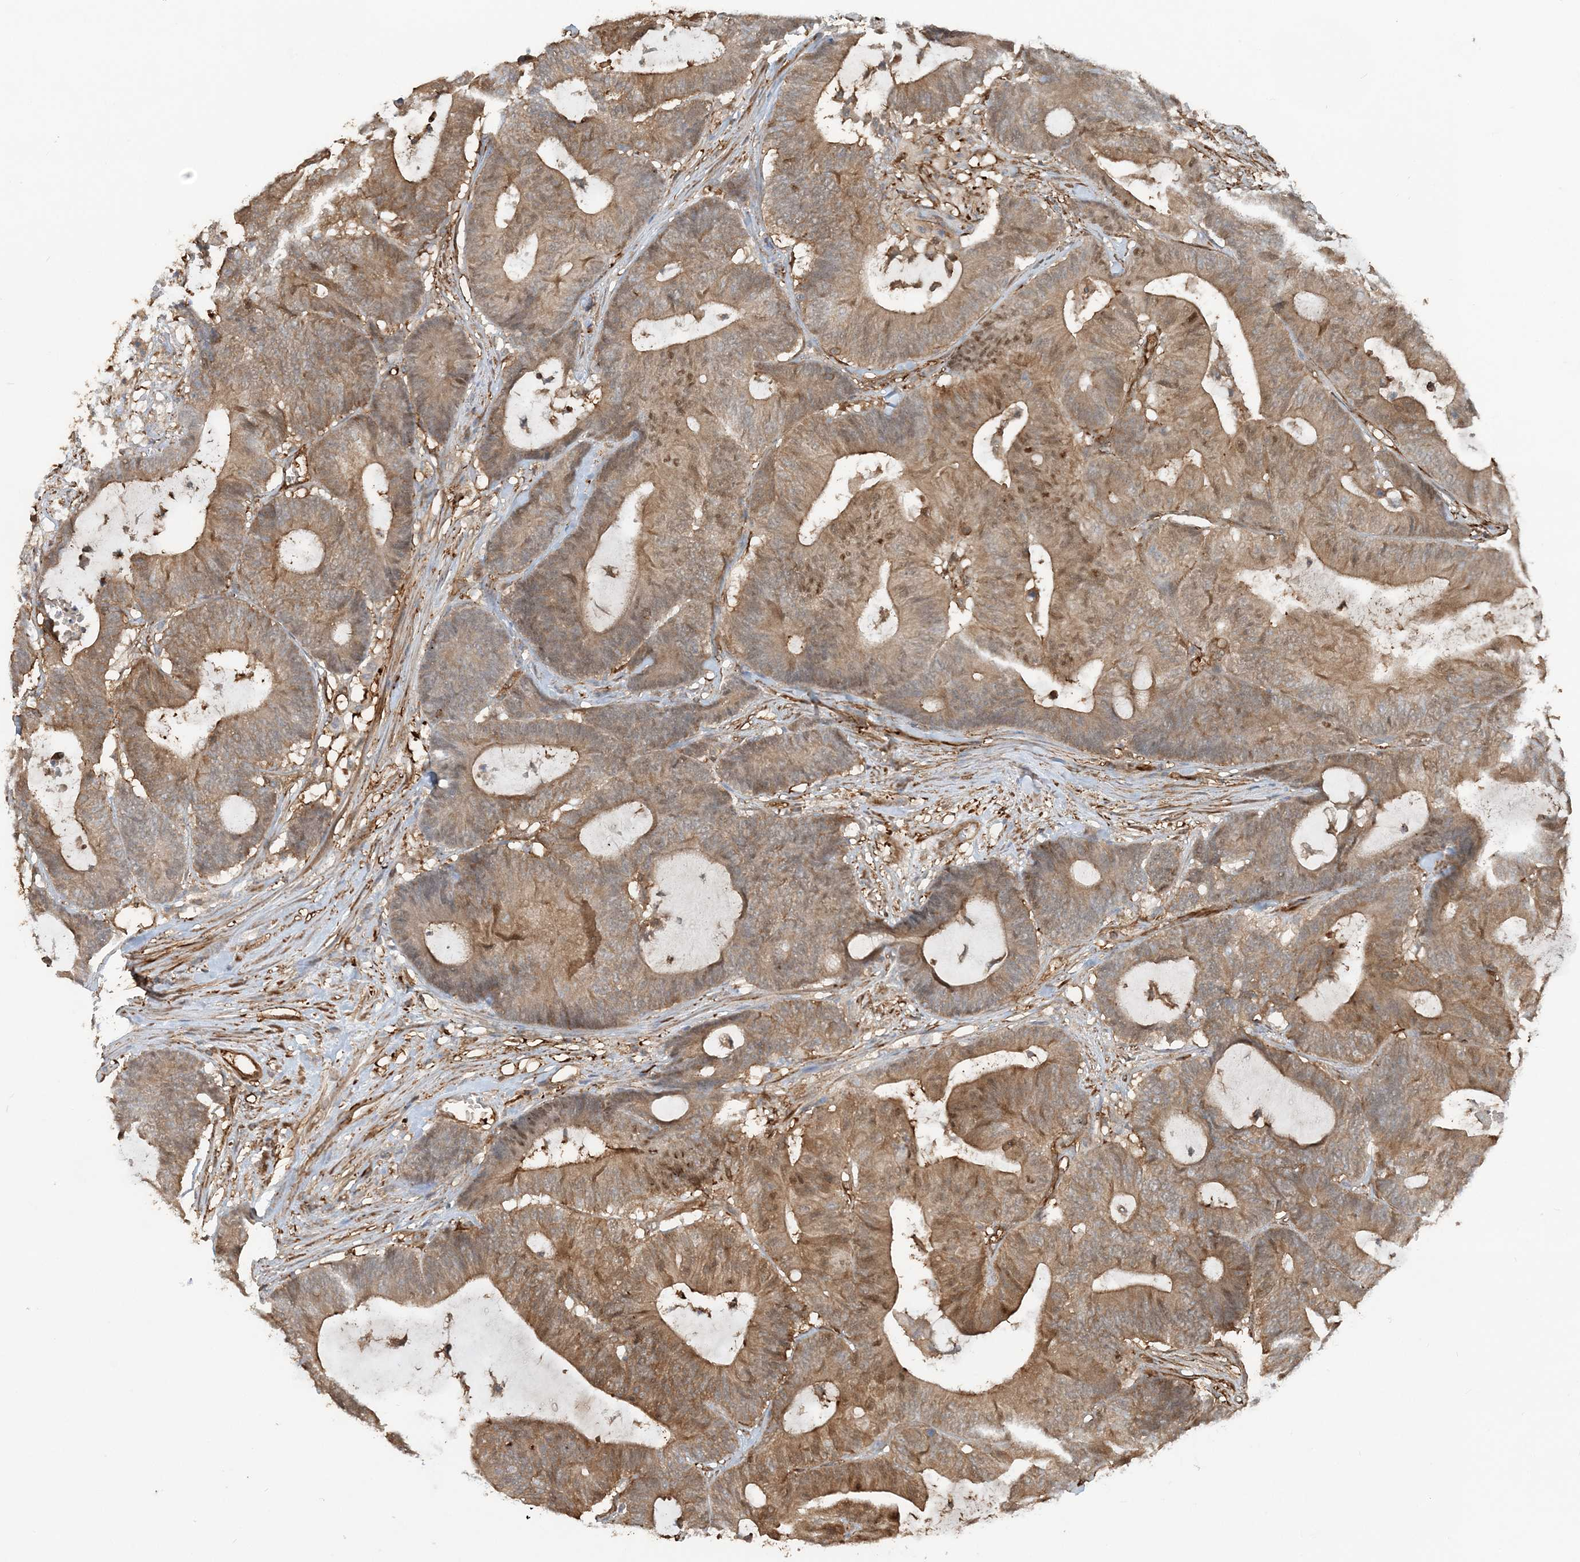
{"staining": {"intensity": "moderate", "quantity": ">75%", "location": "cytoplasmic/membranous"}, "tissue": "colorectal cancer", "cell_type": "Tumor cells", "image_type": "cancer", "snomed": [{"axis": "morphology", "description": "Adenocarcinoma, NOS"}, {"axis": "topography", "description": "Colon"}], "caption": "There is medium levels of moderate cytoplasmic/membranous expression in tumor cells of colorectal adenocarcinoma, as demonstrated by immunohistochemical staining (brown color).", "gene": "DSTN", "patient": {"sex": "female", "age": 84}}